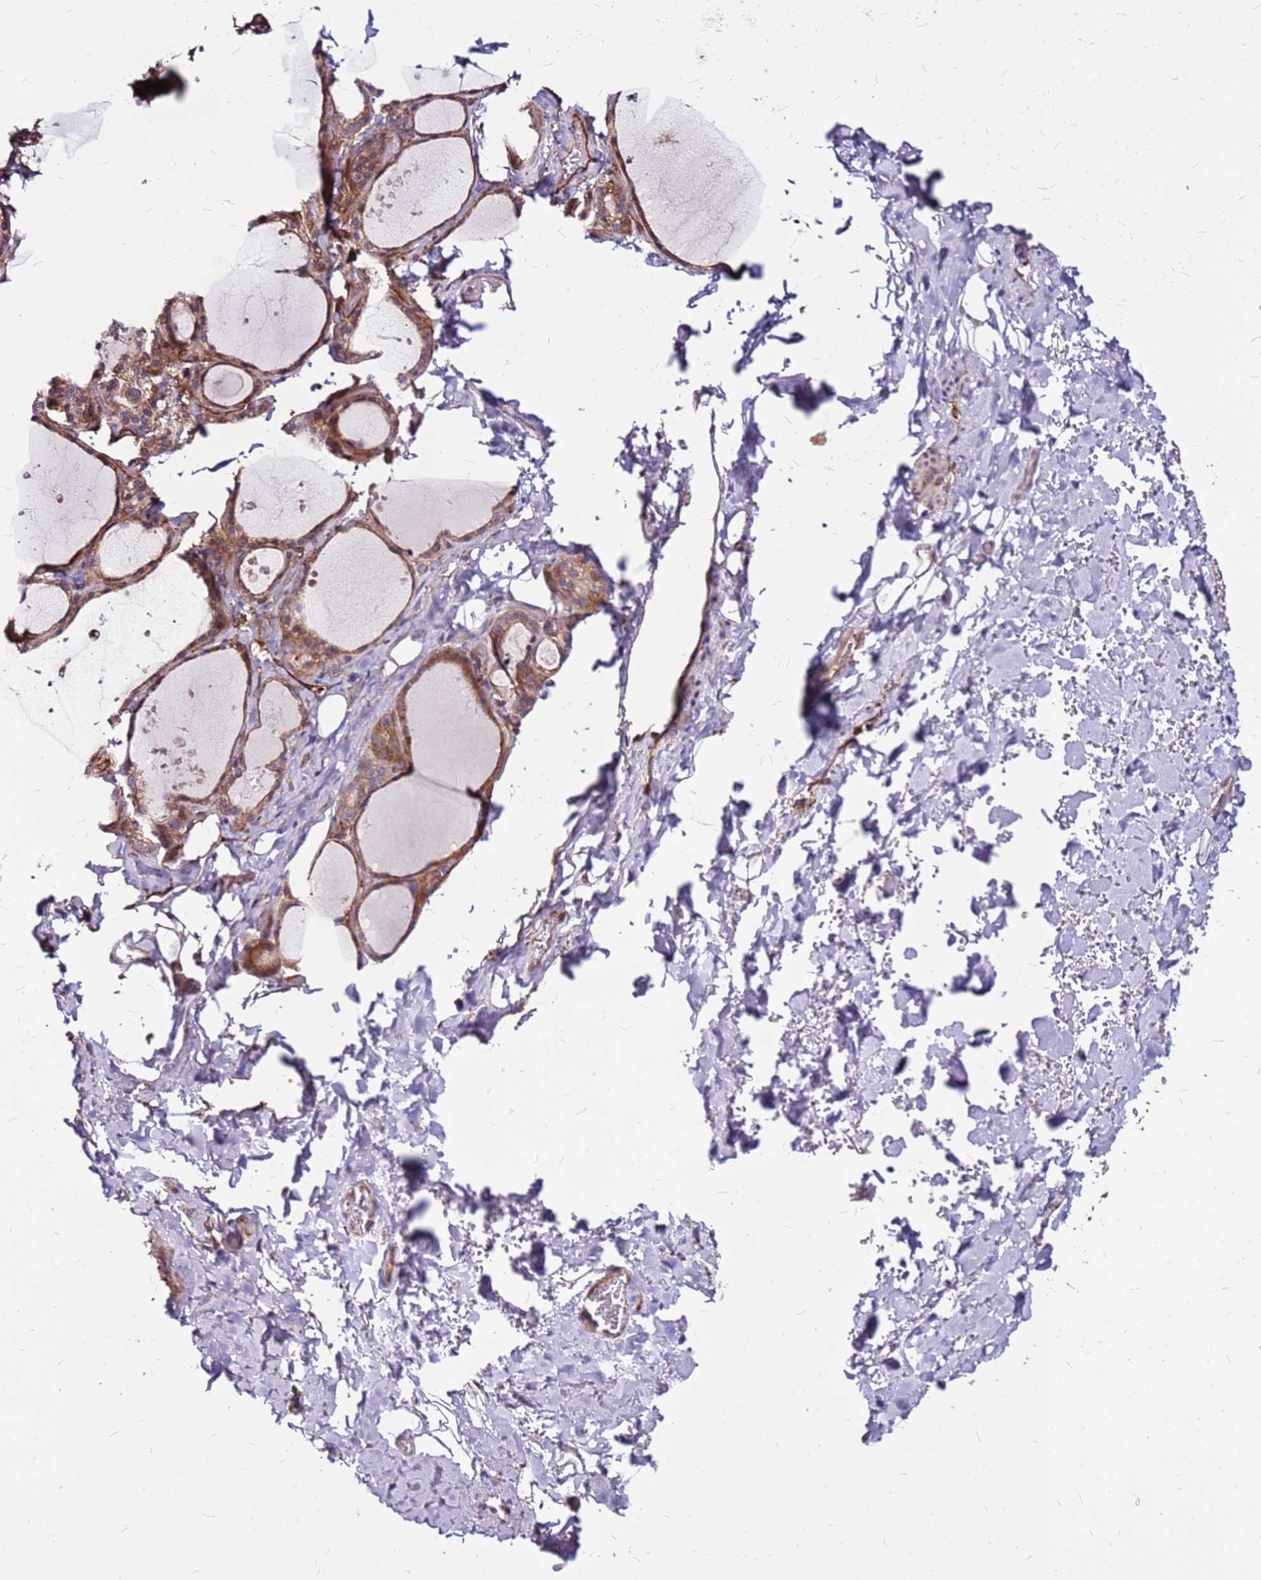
{"staining": {"intensity": "moderate", "quantity": "25%-75%", "location": "cytoplasmic/membranous"}, "tissue": "thyroid gland", "cell_type": "Glandular cells", "image_type": "normal", "snomed": [{"axis": "morphology", "description": "Normal tissue, NOS"}, {"axis": "topography", "description": "Thyroid gland"}], "caption": "High-magnification brightfield microscopy of normal thyroid gland stained with DAB (3,3'-diaminobenzidine) (brown) and counterstained with hematoxylin (blue). glandular cells exhibit moderate cytoplasmic/membranous staining is seen in about25%-75% of cells.", "gene": "TOPAZ1", "patient": {"sex": "female", "age": 44}}